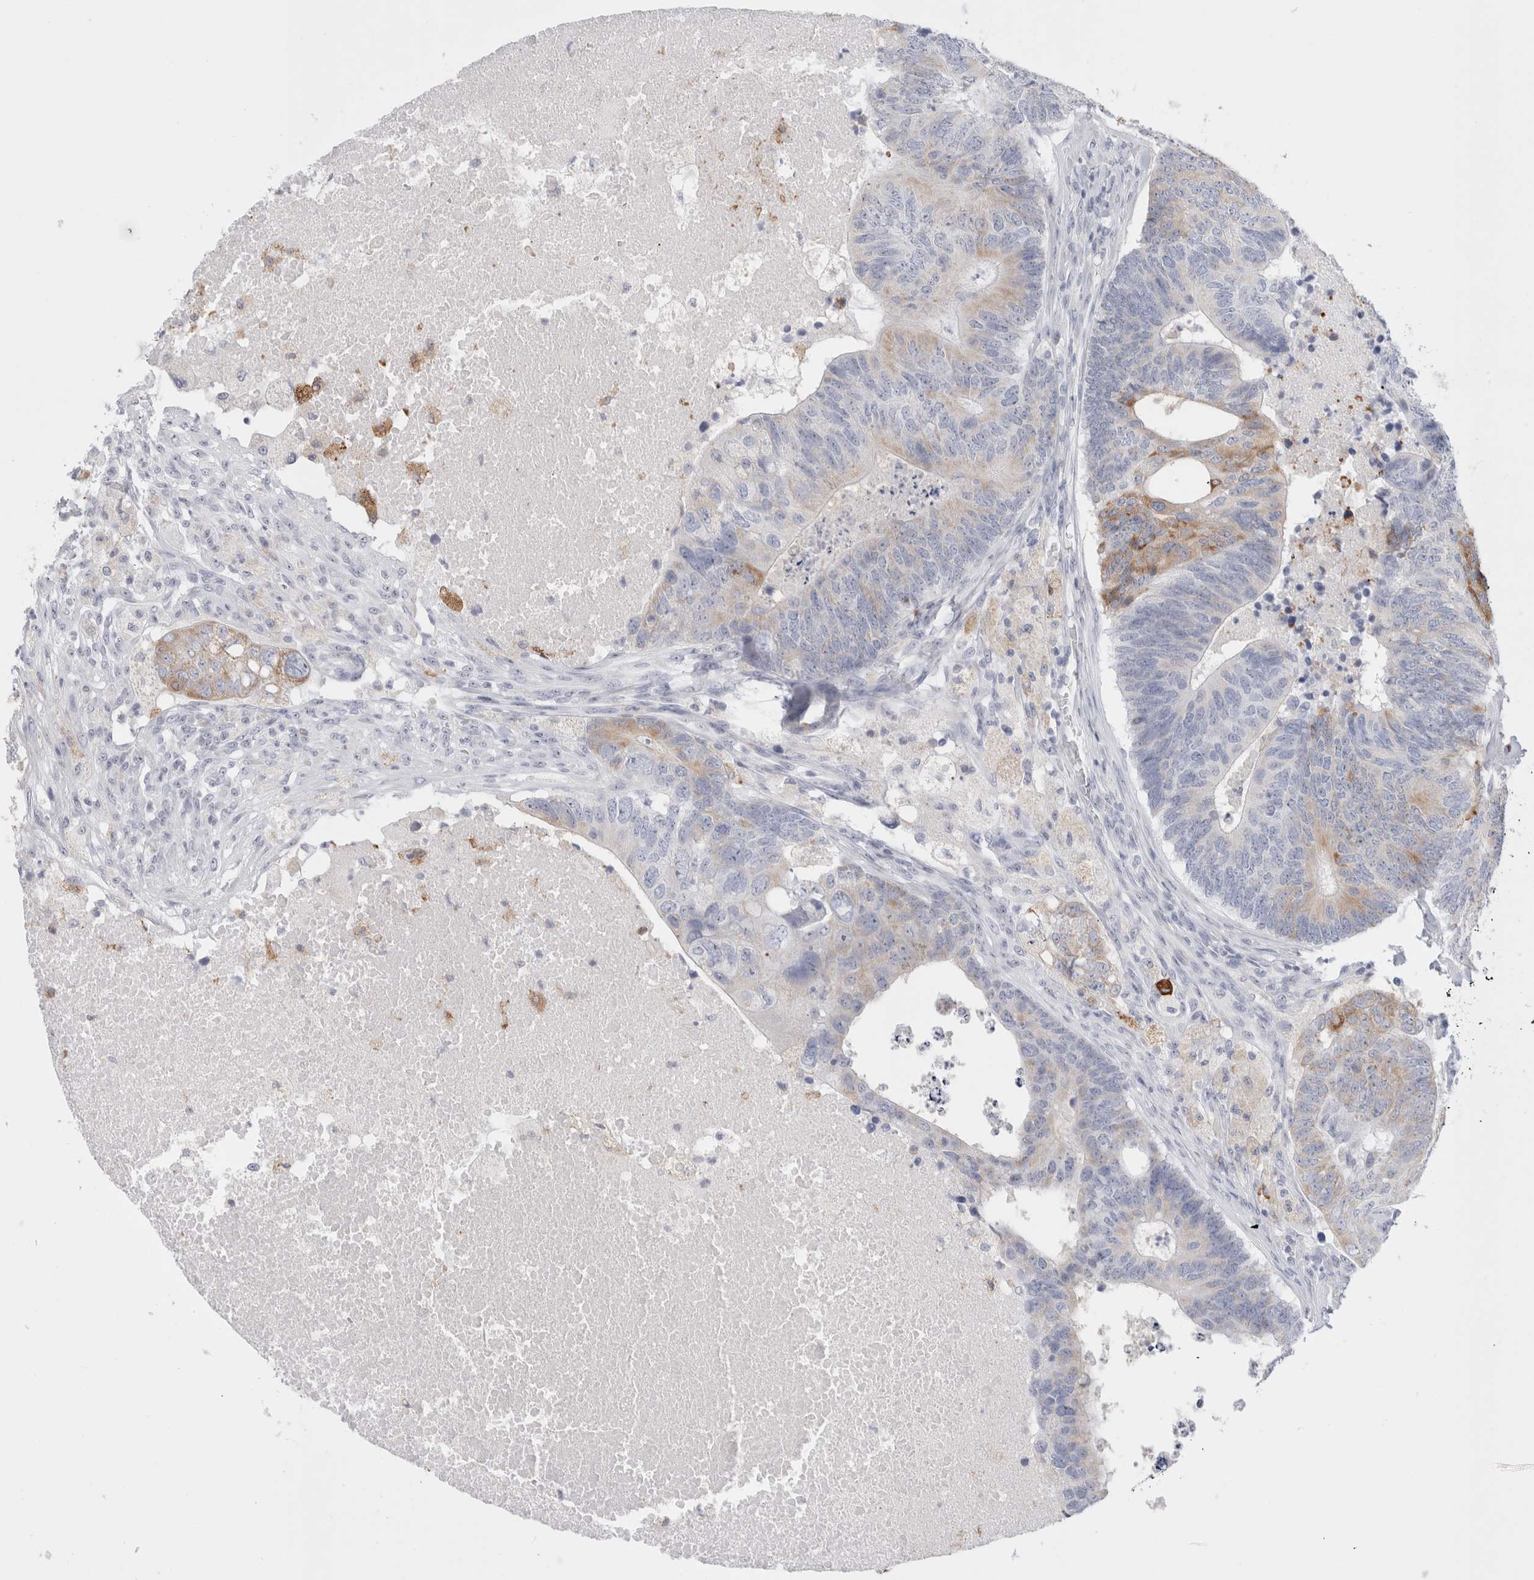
{"staining": {"intensity": "moderate", "quantity": "<25%", "location": "cytoplasmic/membranous"}, "tissue": "colorectal cancer", "cell_type": "Tumor cells", "image_type": "cancer", "snomed": [{"axis": "morphology", "description": "Adenocarcinoma, NOS"}, {"axis": "topography", "description": "Colon"}], "caption": "Adenocarcinoma (colorectal) was stained to show a protein in brown. There is low levels of moderate cytoplasmic/membranous positivity in about <25% of tumor cells.", "gene": "MUC15", "patient": {"sex": "female", "age": 67}}